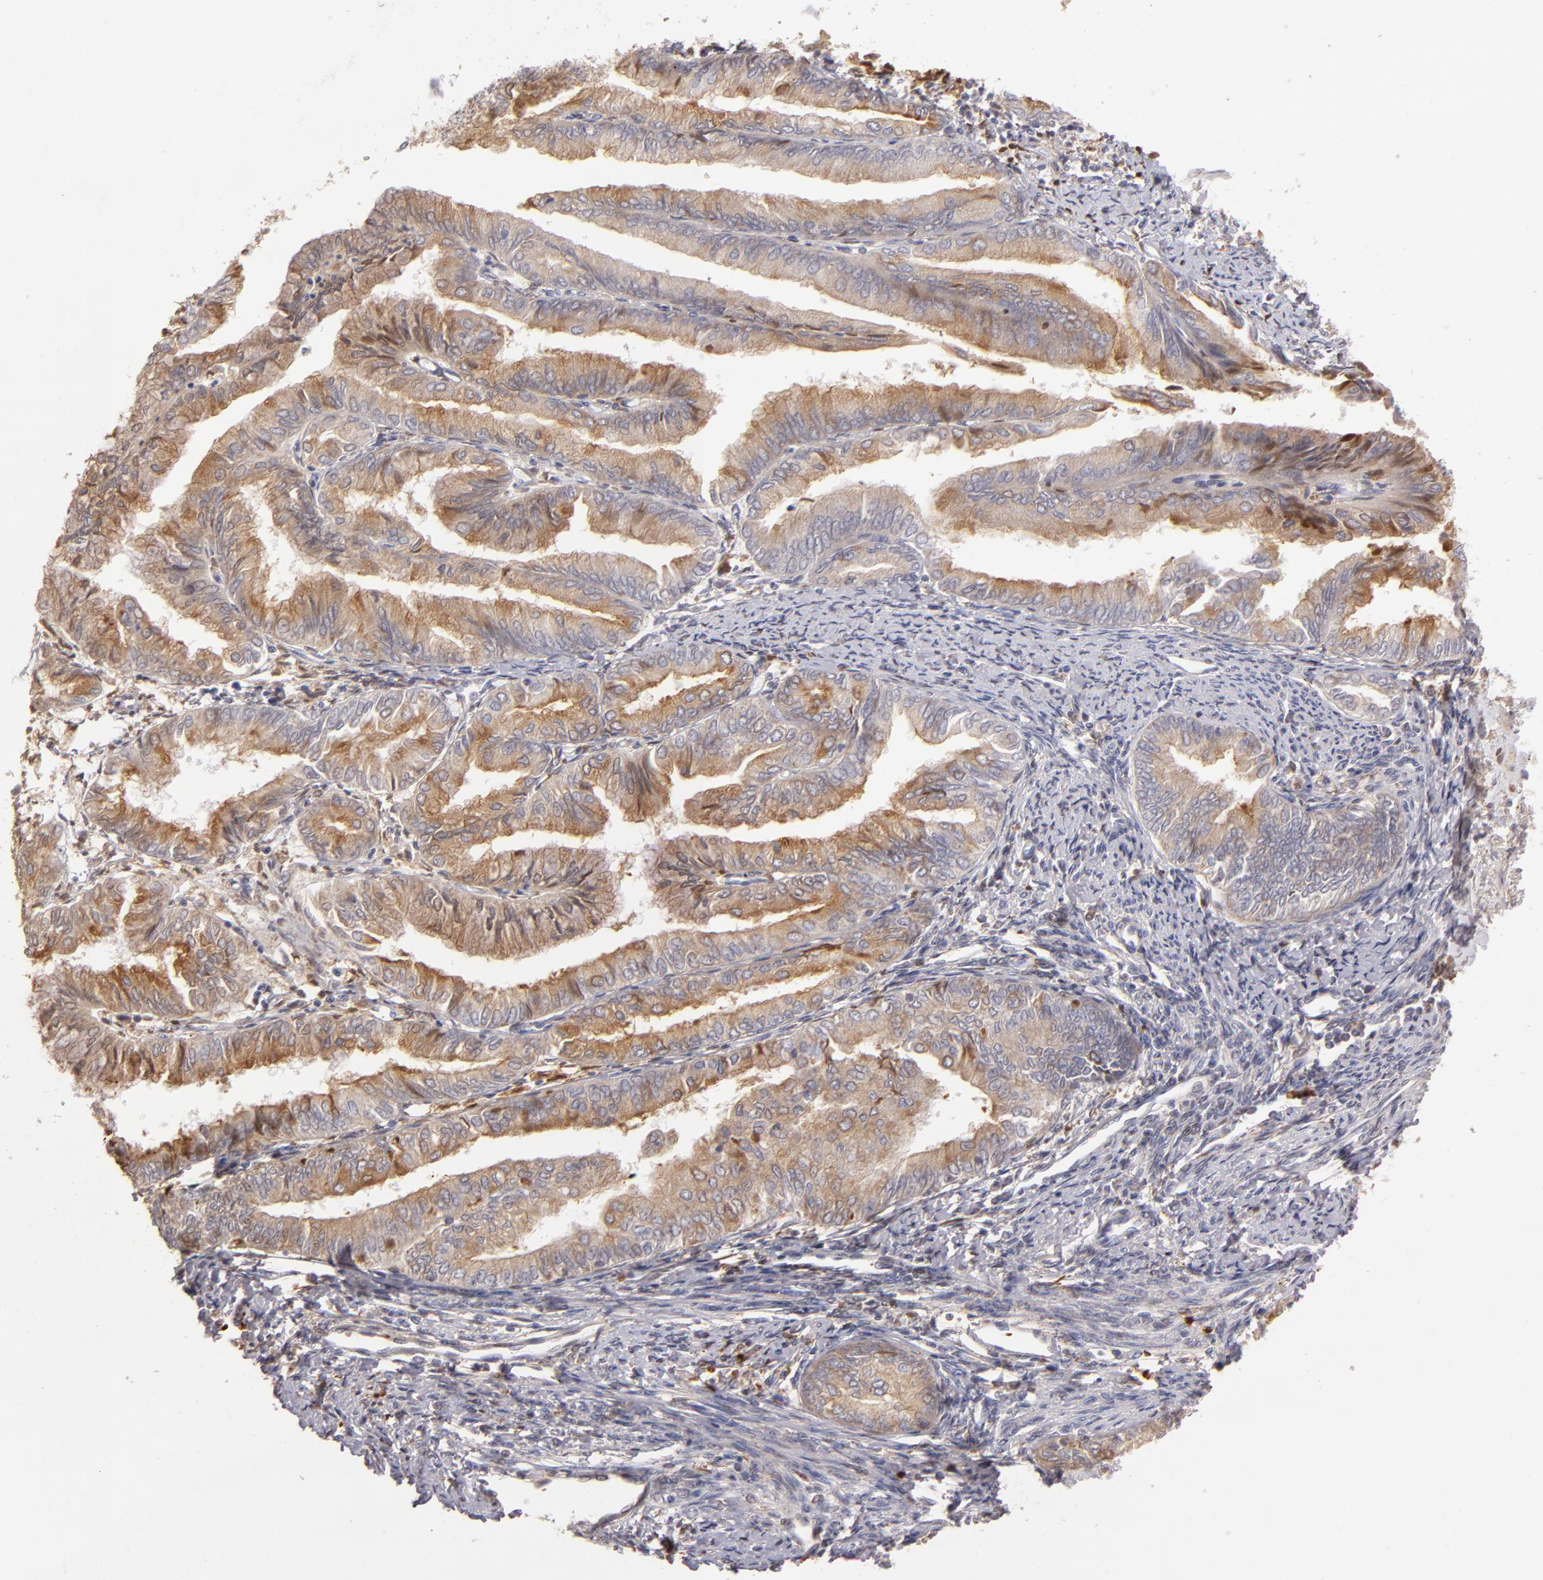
{"staining": {"intensity": "moderate", "quantity": ">75%", "location": "cytoplasmic/membranous"}, "tissue": "endometrial cancer", "cell_type": "Tumor cells", "image_type": "cancer", "snomed": [{"axis": "morphology", "description": "Adenocarcinoma, NOS"}, {"axis": "topography", "description": "Endometrium"}], "caption": "About >75% of tumor cells in human endometrial cancer reveal moderate cytoplasmic/membranous protein expression as visualized by brown immunohistochemical staining.", "gene": "CFB", "patient": {"sex": "female", "age": 66}}